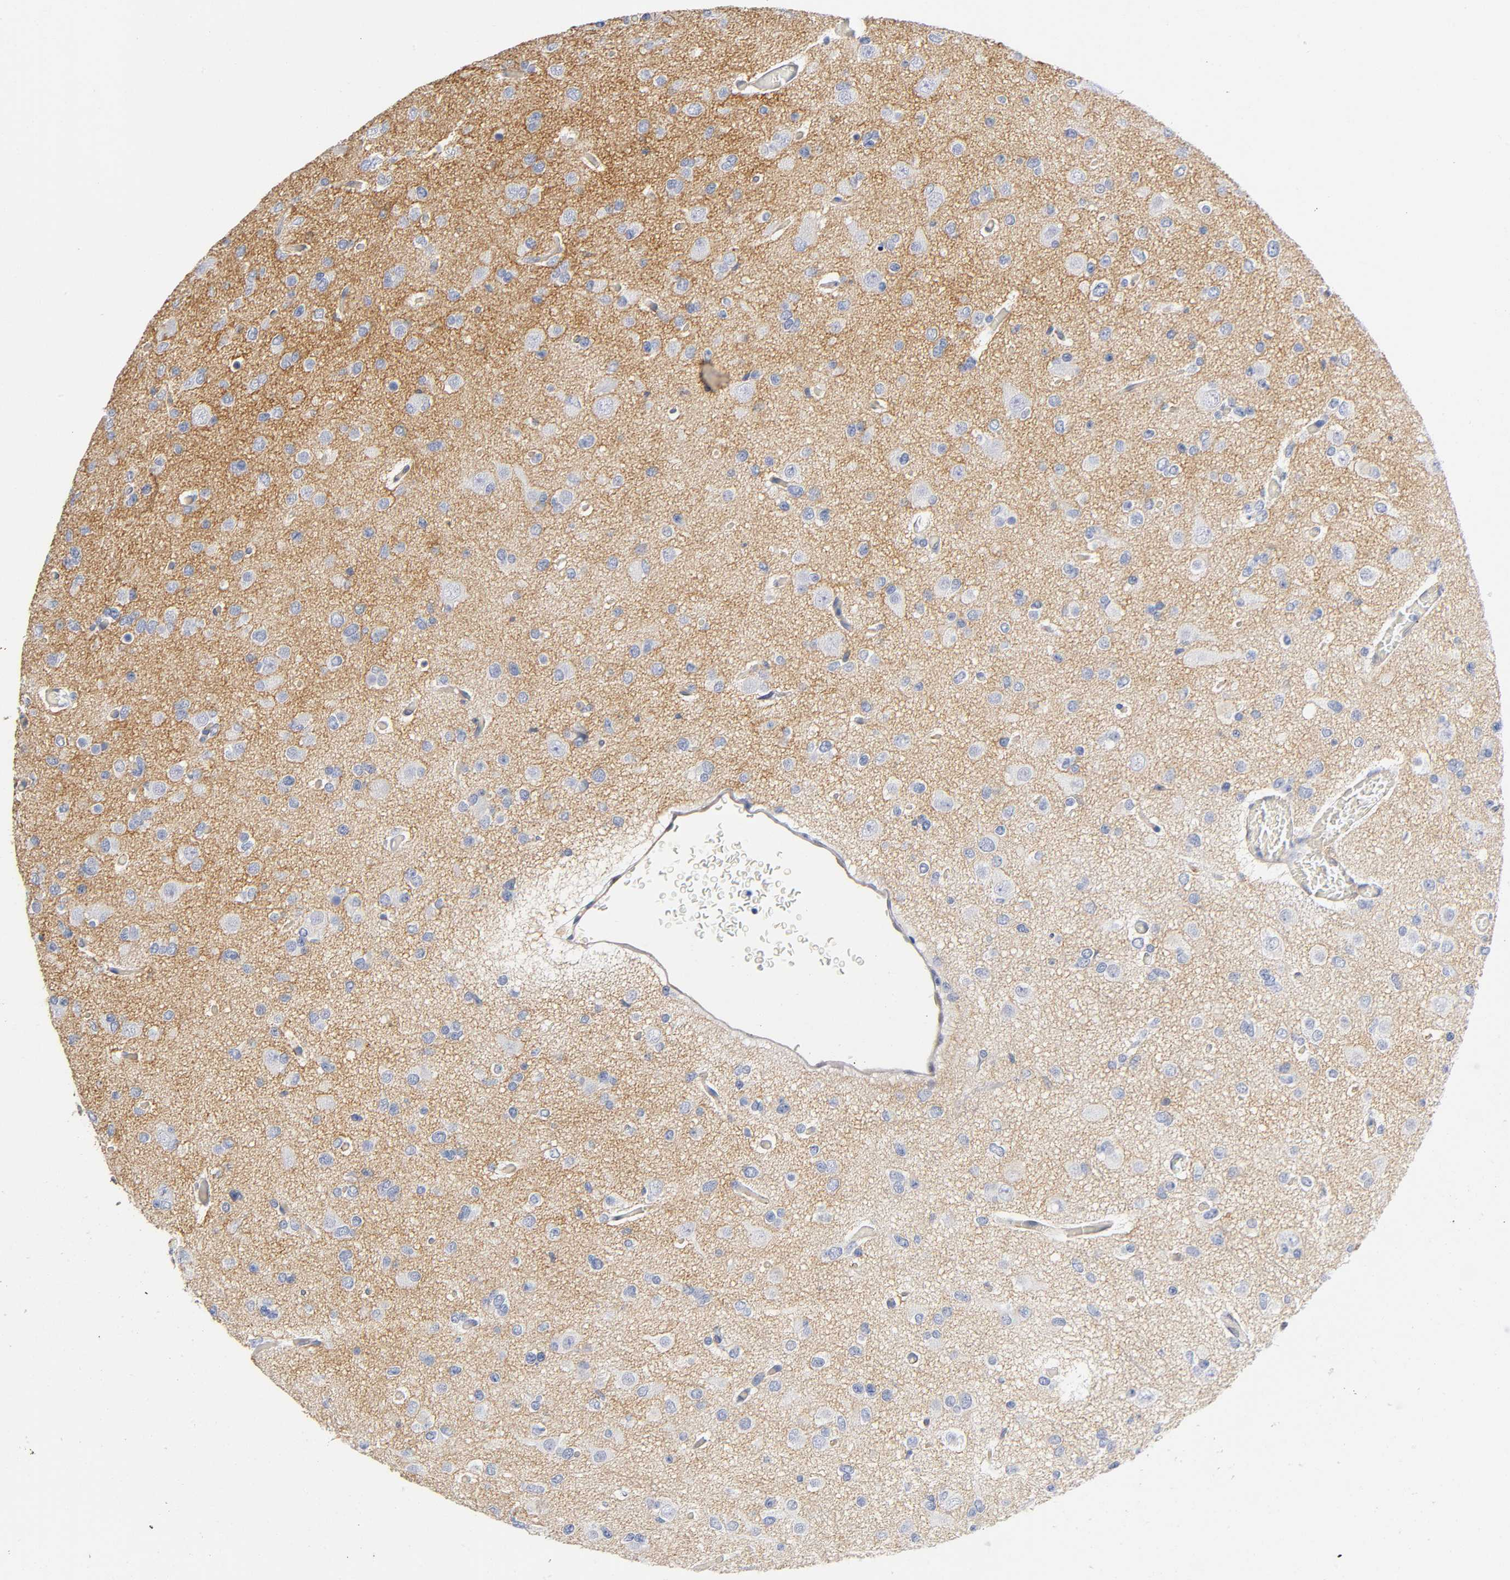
{"staining": {"intensity": "moderate", "quantity": ">75%", "location": "cytoplasmic/membranous"}, "tissue": "glioma", "cell_type": "Tumor cells", "image_type": "cancer", "snomed": [{"axis": "morphology", "description": "Glioma, malignant, Low grade"}, {"axis": "topography", "description": "Brain"}], "caption": "Brown immunohistochemical staining in malignant glioma (low-grade) displays moderate cytoplasmic/membranous staining in approximately >75% of tumor cells.", "gene": "TNC", "patient": {"sex": "male", "age": 42}}